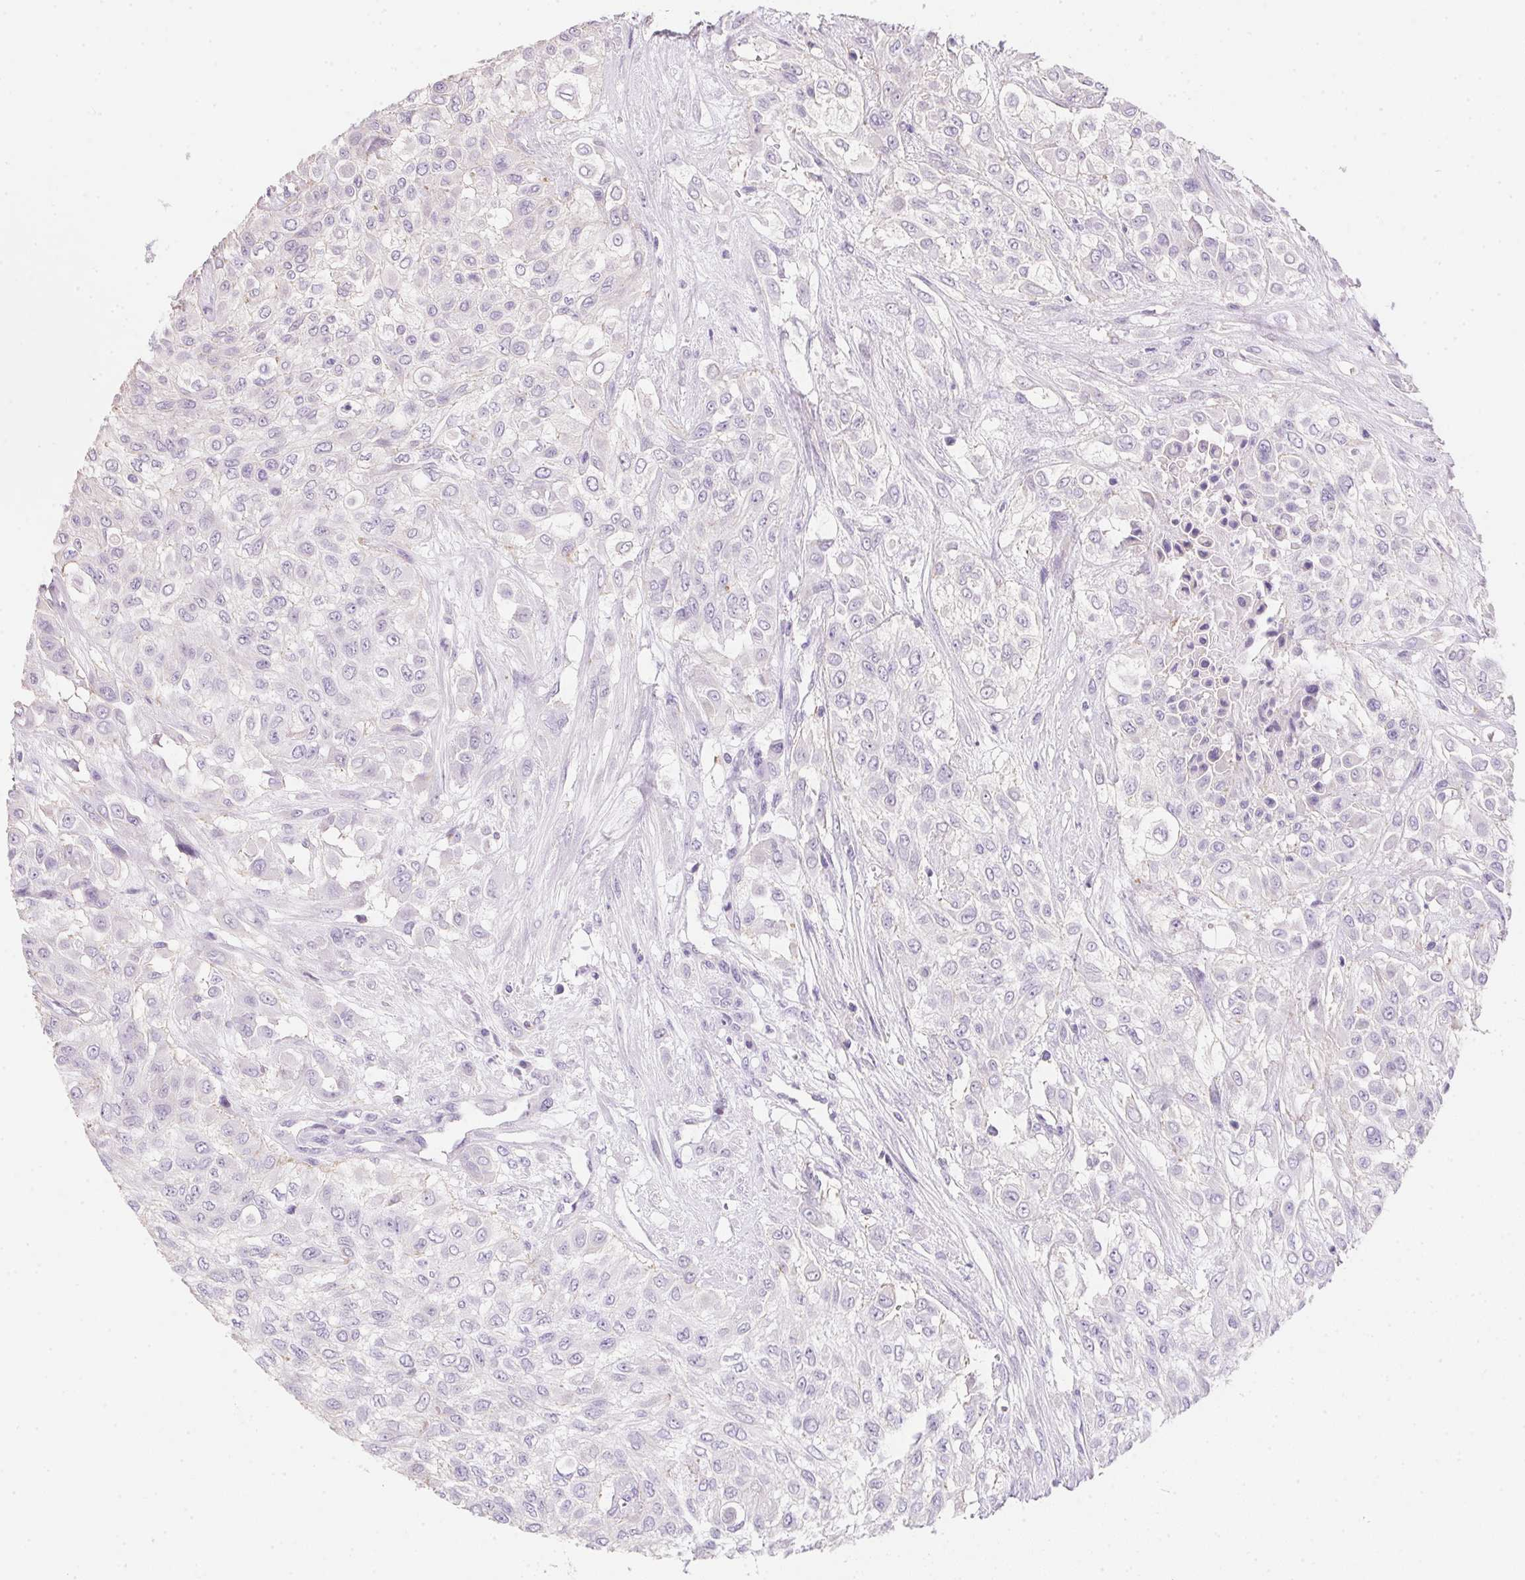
{"staining": {"intensity": "negative", "quantity": "none", "location": "none"}, "tissue": "urothelial cancer", "cell_type": "Tumor cells", "image_type": "cancer", "snomed": [{"axis": "morphology", "description": "Urothelial carcinoma, High grade"}, {"axis": "topography", "description": "Urinary bladder"}], "caption": "An immunohistochemistry (IHC) micrograph of urothelial cancer is shown. There is no staining in tumor cells of urothelial cancer.", "gene": "AQP5", "patient": {"sex": "male", "age": 57}}